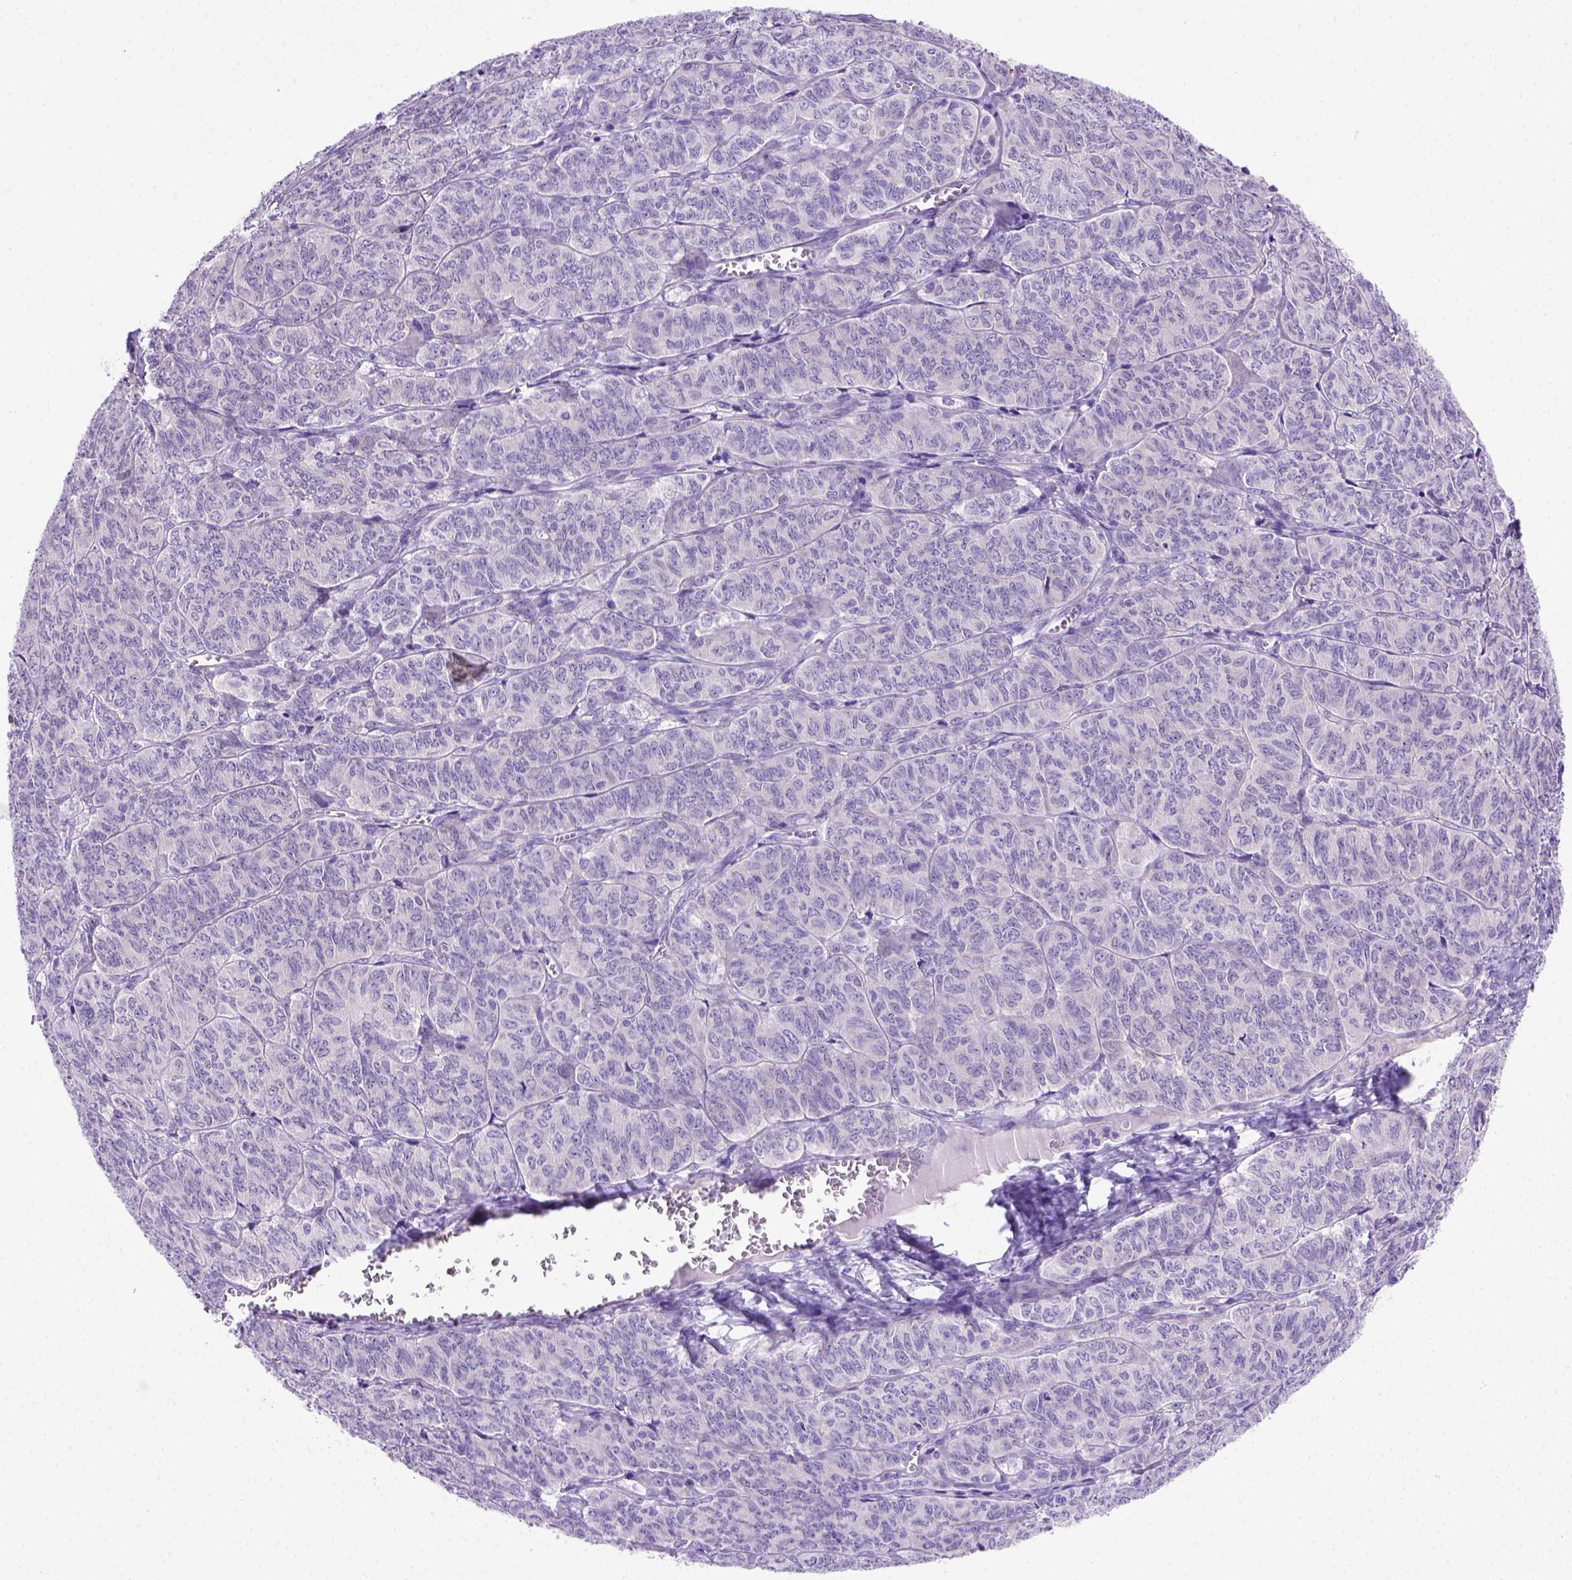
{"staining": {"intensity": "negative", "quantity": "none", "location": "none"}, "tissue": "ovarian cancer", "cell_type": "Tumor cells", "image_type": "cancer", "snomed": [{"axis": "morphology", "description": "Carcinoma, endometroid"}, {"axis": "topography", "description": "Ovary"}], "caption": "A micrograph of human ovarian cancer (endometroid carcinoma) is negative for staining in tumor cells. Nuclei are stained in blue.", "gene": "FOXI1", "patient": {"sex": "female", "age": 80}}